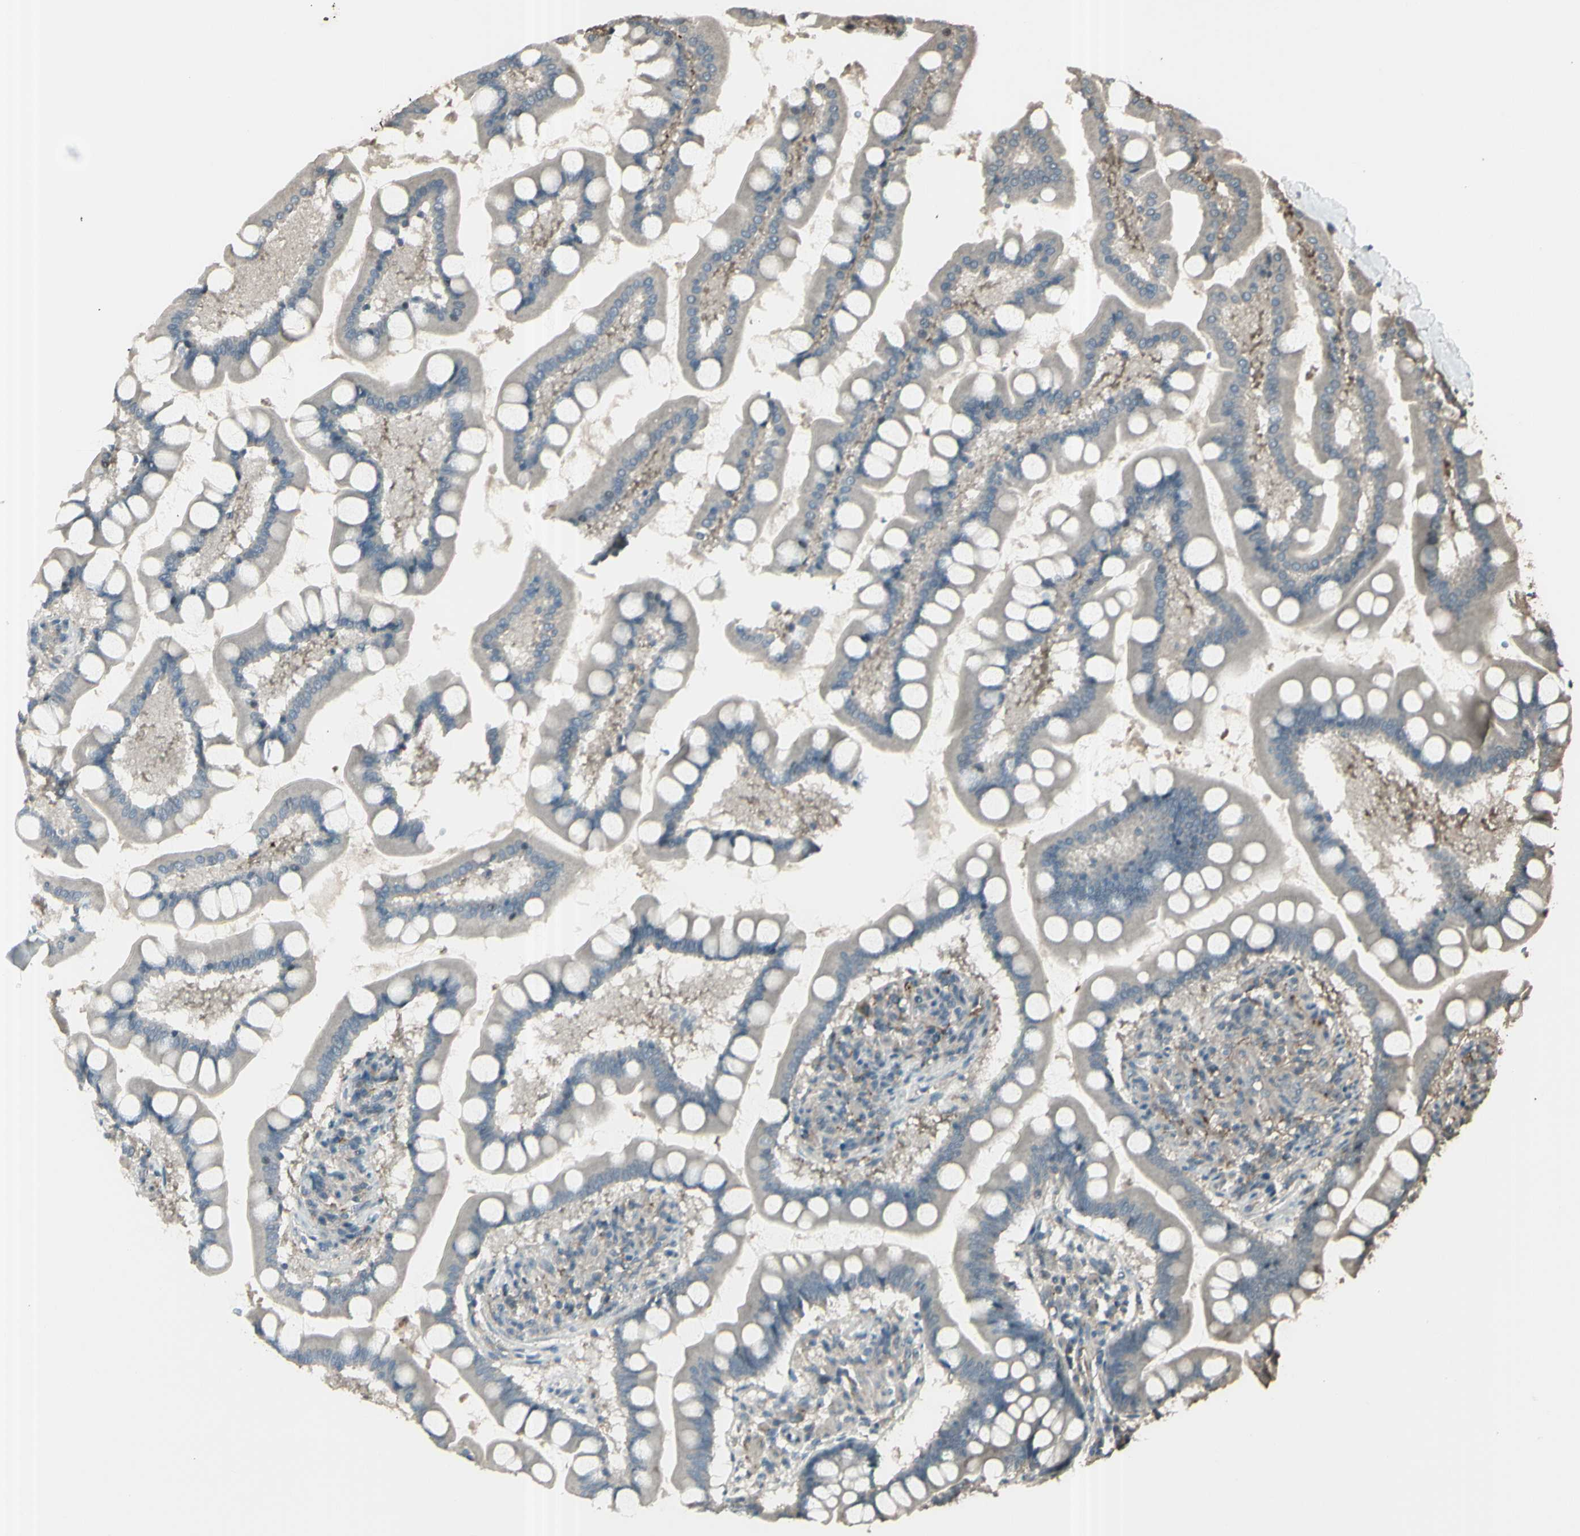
{"staining": {"intensity": "weak", "quantity": ">75%", "location": "cytoplasmic/membranous"}, "tissue": "small intestine", "cell_type": "Glandular cells", "image_type": "normal", "snomed": [{"axis": "morphology", "description": "Normal tissue, NOS"}, {"axis": "topography", "description": "Small intestine"}], "caption": "Human small intestine stained with a brown dye reveals weak cytoplasmic/membranous positive expression in about >75% of glandular cells.", "gene": "GNAS", "patient": {"sex": "male", "age": 41}}